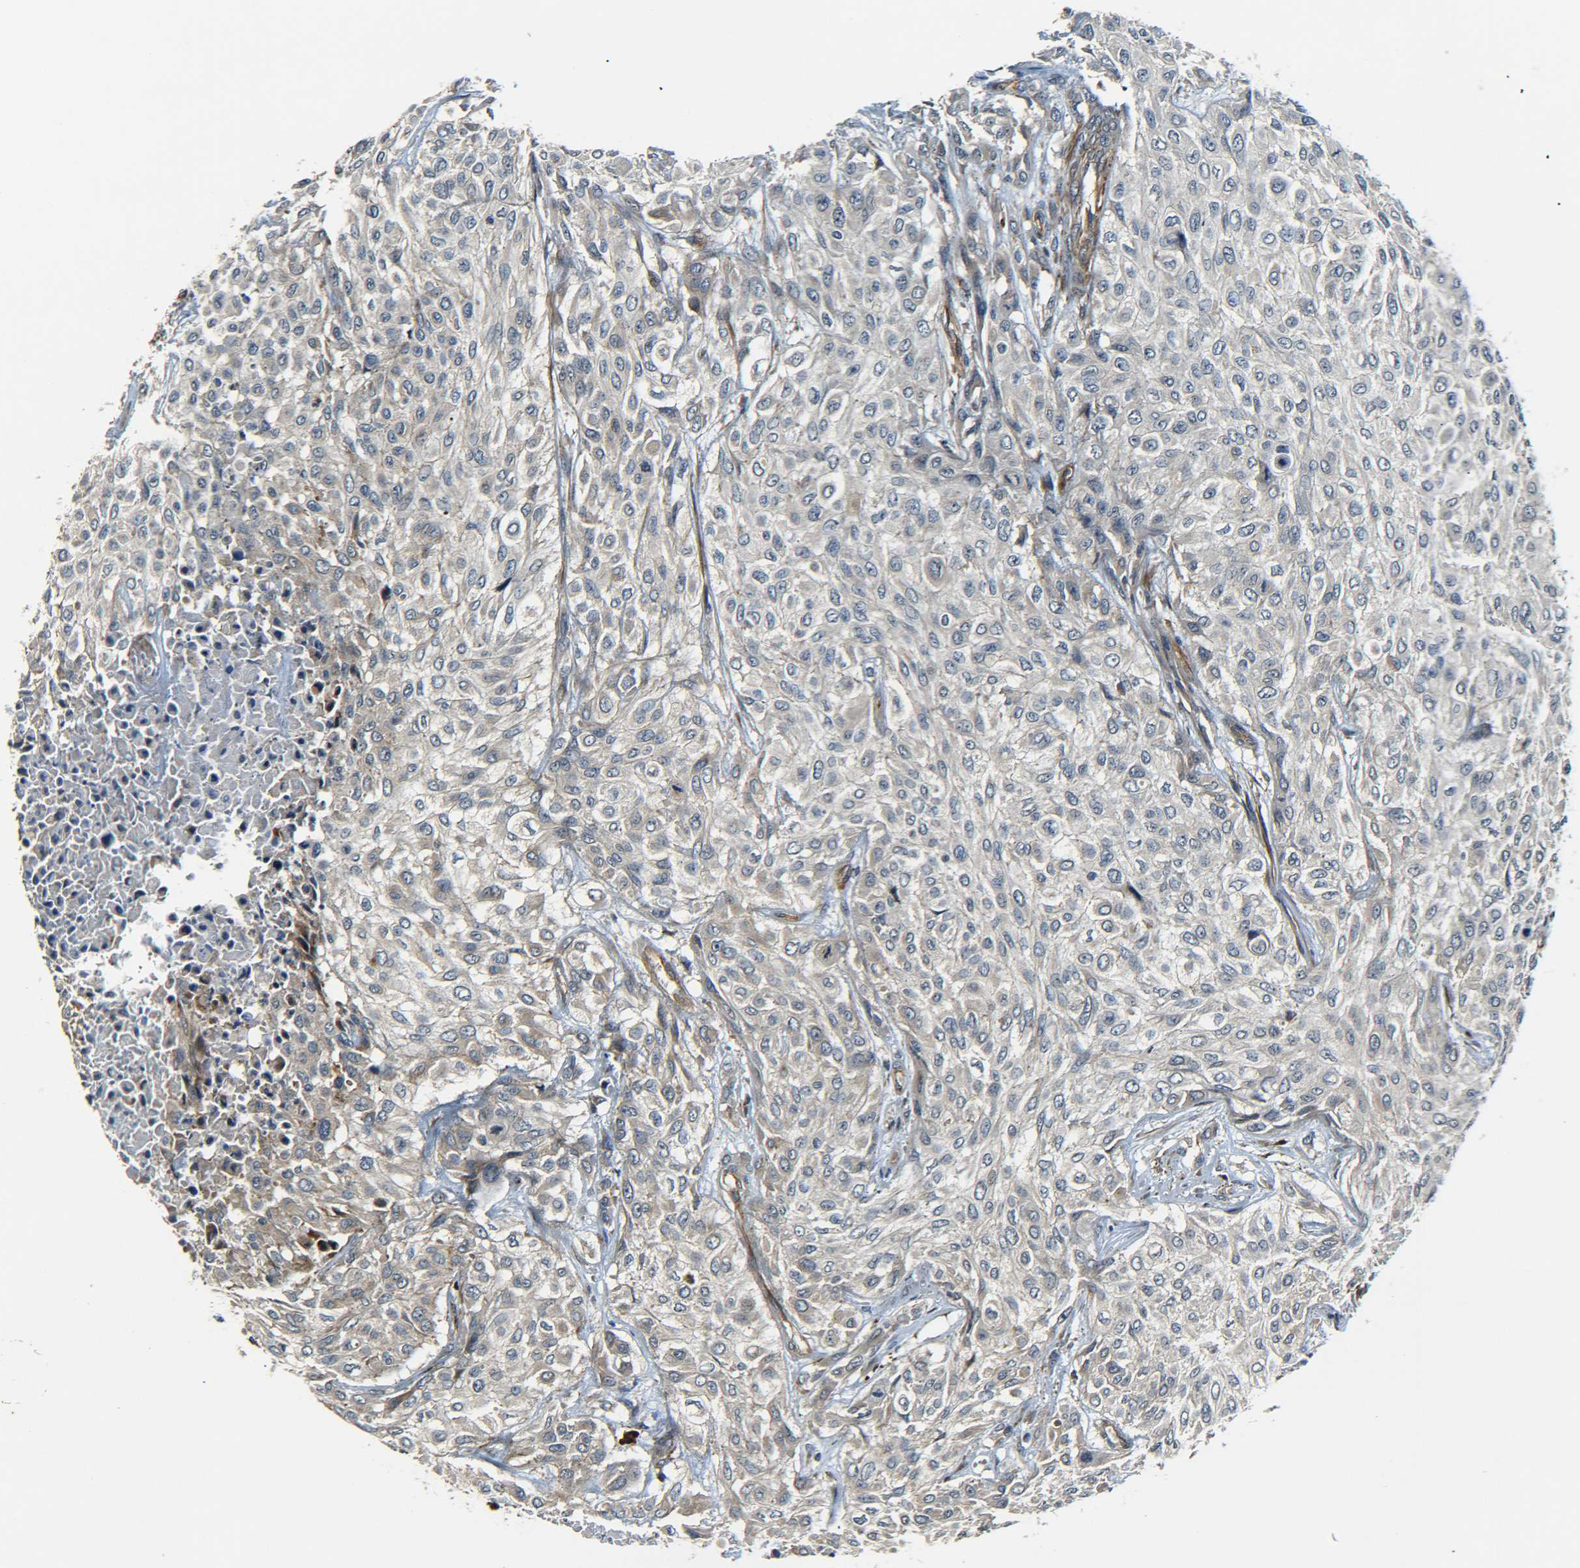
{"staining": {"intensity": "negative", "quantity": "none", "location": "none"}, "tissue": "urothelial cancer", "cell_type": "Tumor cells", "image_type": "cancer", "snomed": [{"axis": "morphology", "description": "Urothelial carcinoma, High grade"}, {"axis": "topography", "description": "Urinary bladder"}], "caption": "The immunohistochemistry (IHC) image has no significant expression in tumor cells of urothelial carcinoma (high-grade) tissue.", "gene": "MEIS1", "patient": {"sex": "male", "age": 57}}